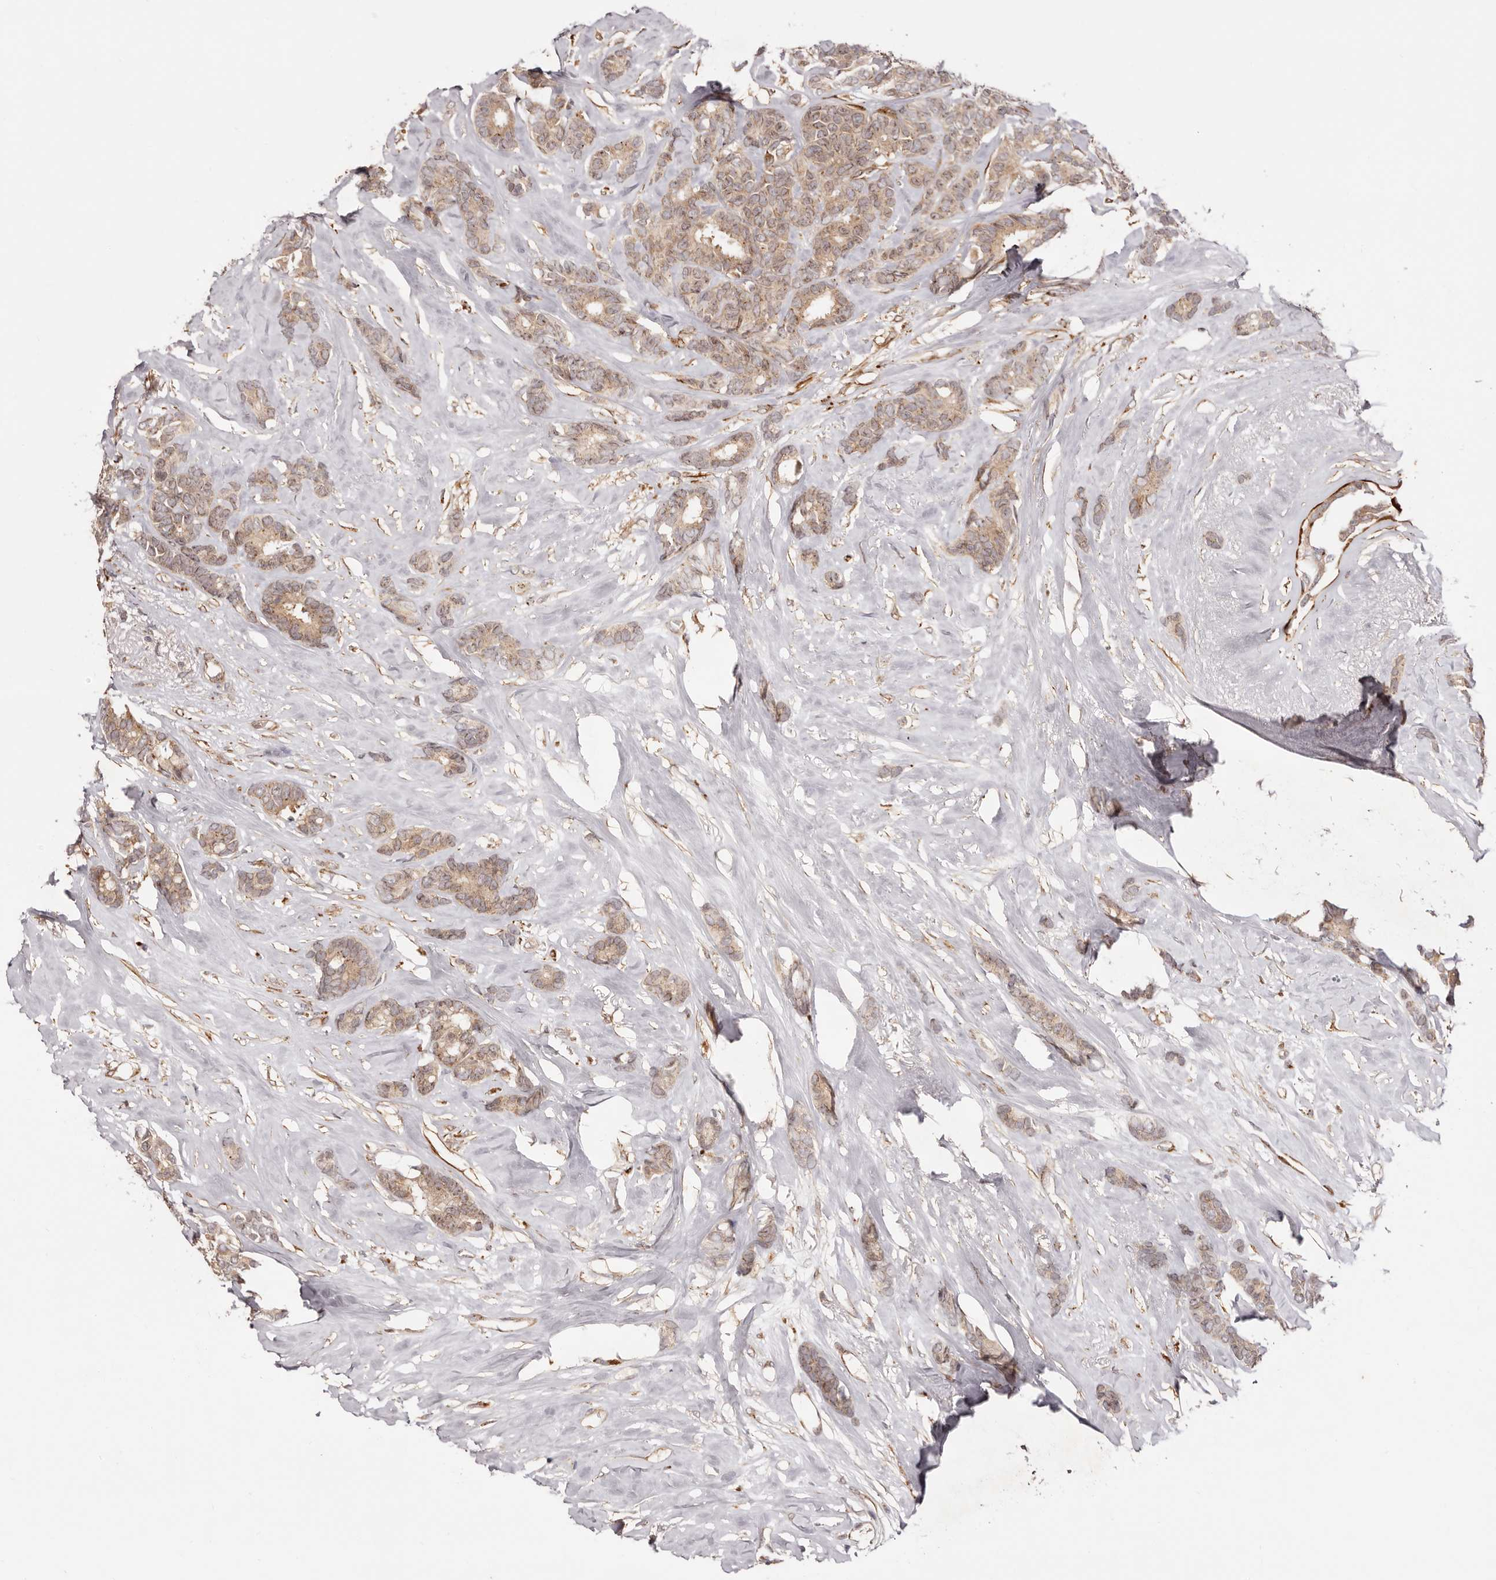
{"staining": {"intensity": "weak", "quantity": ">75%", "location": "cytoplasmic/membranous"}, "tissue": "breast cancer", "cell_type": "Tumor cells", "image_type": "cancer", "snomed": [{"axis": "morphology", "description": "Duct carcinoma"}, {"axis": "topography", "description": "Breast"}], "caption": "Approximately >75% of tumor cells in human breast cancer display weak cytoplasmic/membranous protein expression as visualized by brown immunohistochemical staining.", "gene": "MICAL2", "patient": {"sex": "female", "age": 87}}